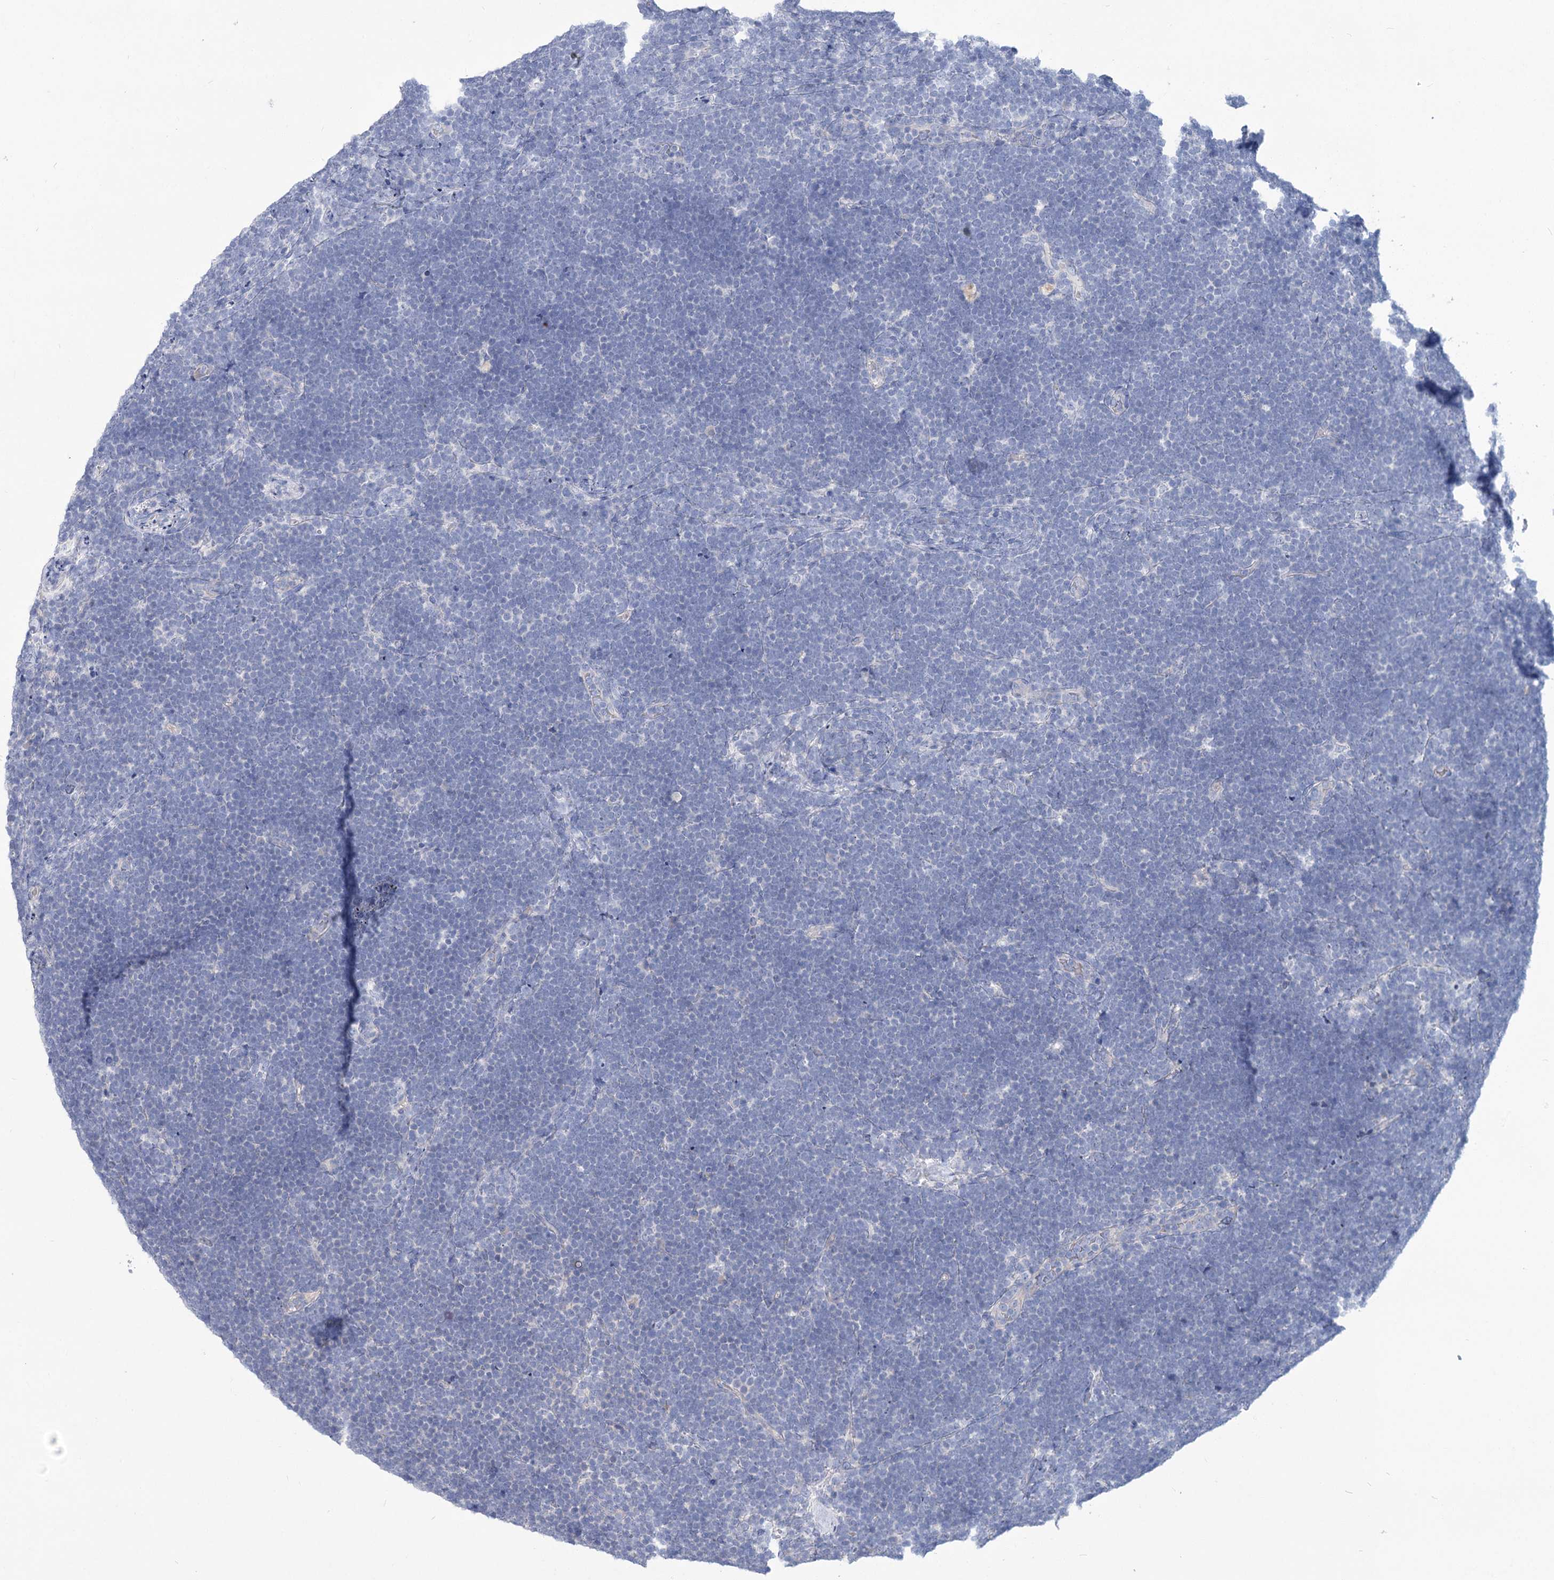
{"staining": {"intensity": "negative", "quantity": "none", "location": "none"}, "tissue": "lymphoma", "cell_type": "Tumor cells", "image_type": "cancer", "snomed": [{"axis": "morphology", "description": "Malignant lymphoma, non-Hodgkin's type, High grade"}, {"axis": "topography", "description": "Lymph node"}], "caption": "DAB immunohistochemical staining of human lymphoma reveals no significant positivity in tumor cells.", "gene": "SLC9A3", "patient": {"sex": "male", "age": 13}}